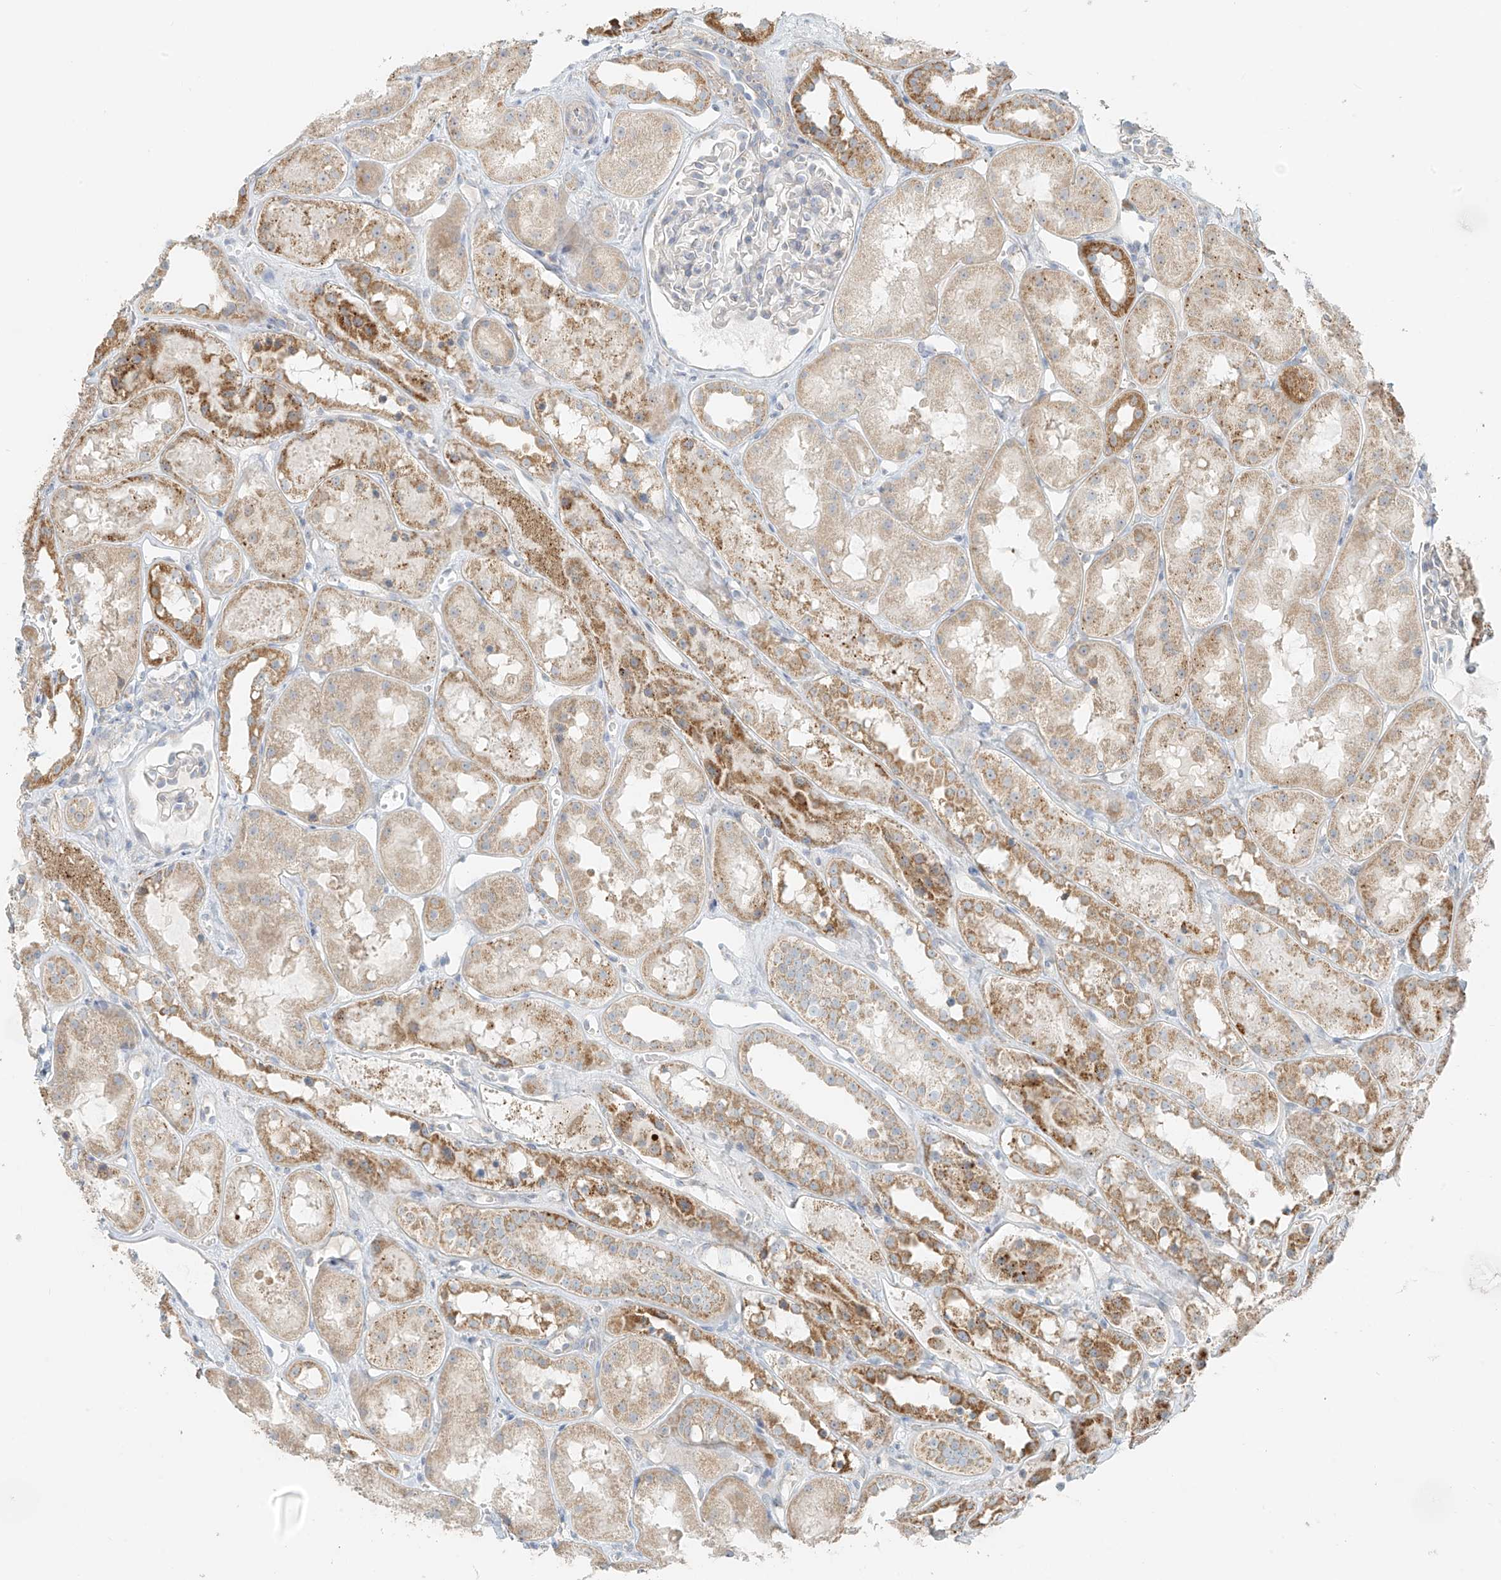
{"staining": {"intensity": "negative", "quantity": "none", "location": "none"}, "tissue": "kidney", "cell_type": "Cells in glomeruli", "image_type": "normal", "snomed": [{"axis": "morphology", "description": "Normal tissue, NOS"}, {"axis": "topography", "description": "Kidney"}], "caption": "High magnification brightfield microscopy of unremarkable kidney stained with DAB (brown) and counterstained with hematoxylin (blue): cells in glomeruli show no significant expression. Brightfield microscopy of immunohistochemistry (IHC) stained with DAB (brown) and hematoxylin (blue), captured at high magnification.", "gene": "UST", "patient": {"sex": "male", "age": 16}}